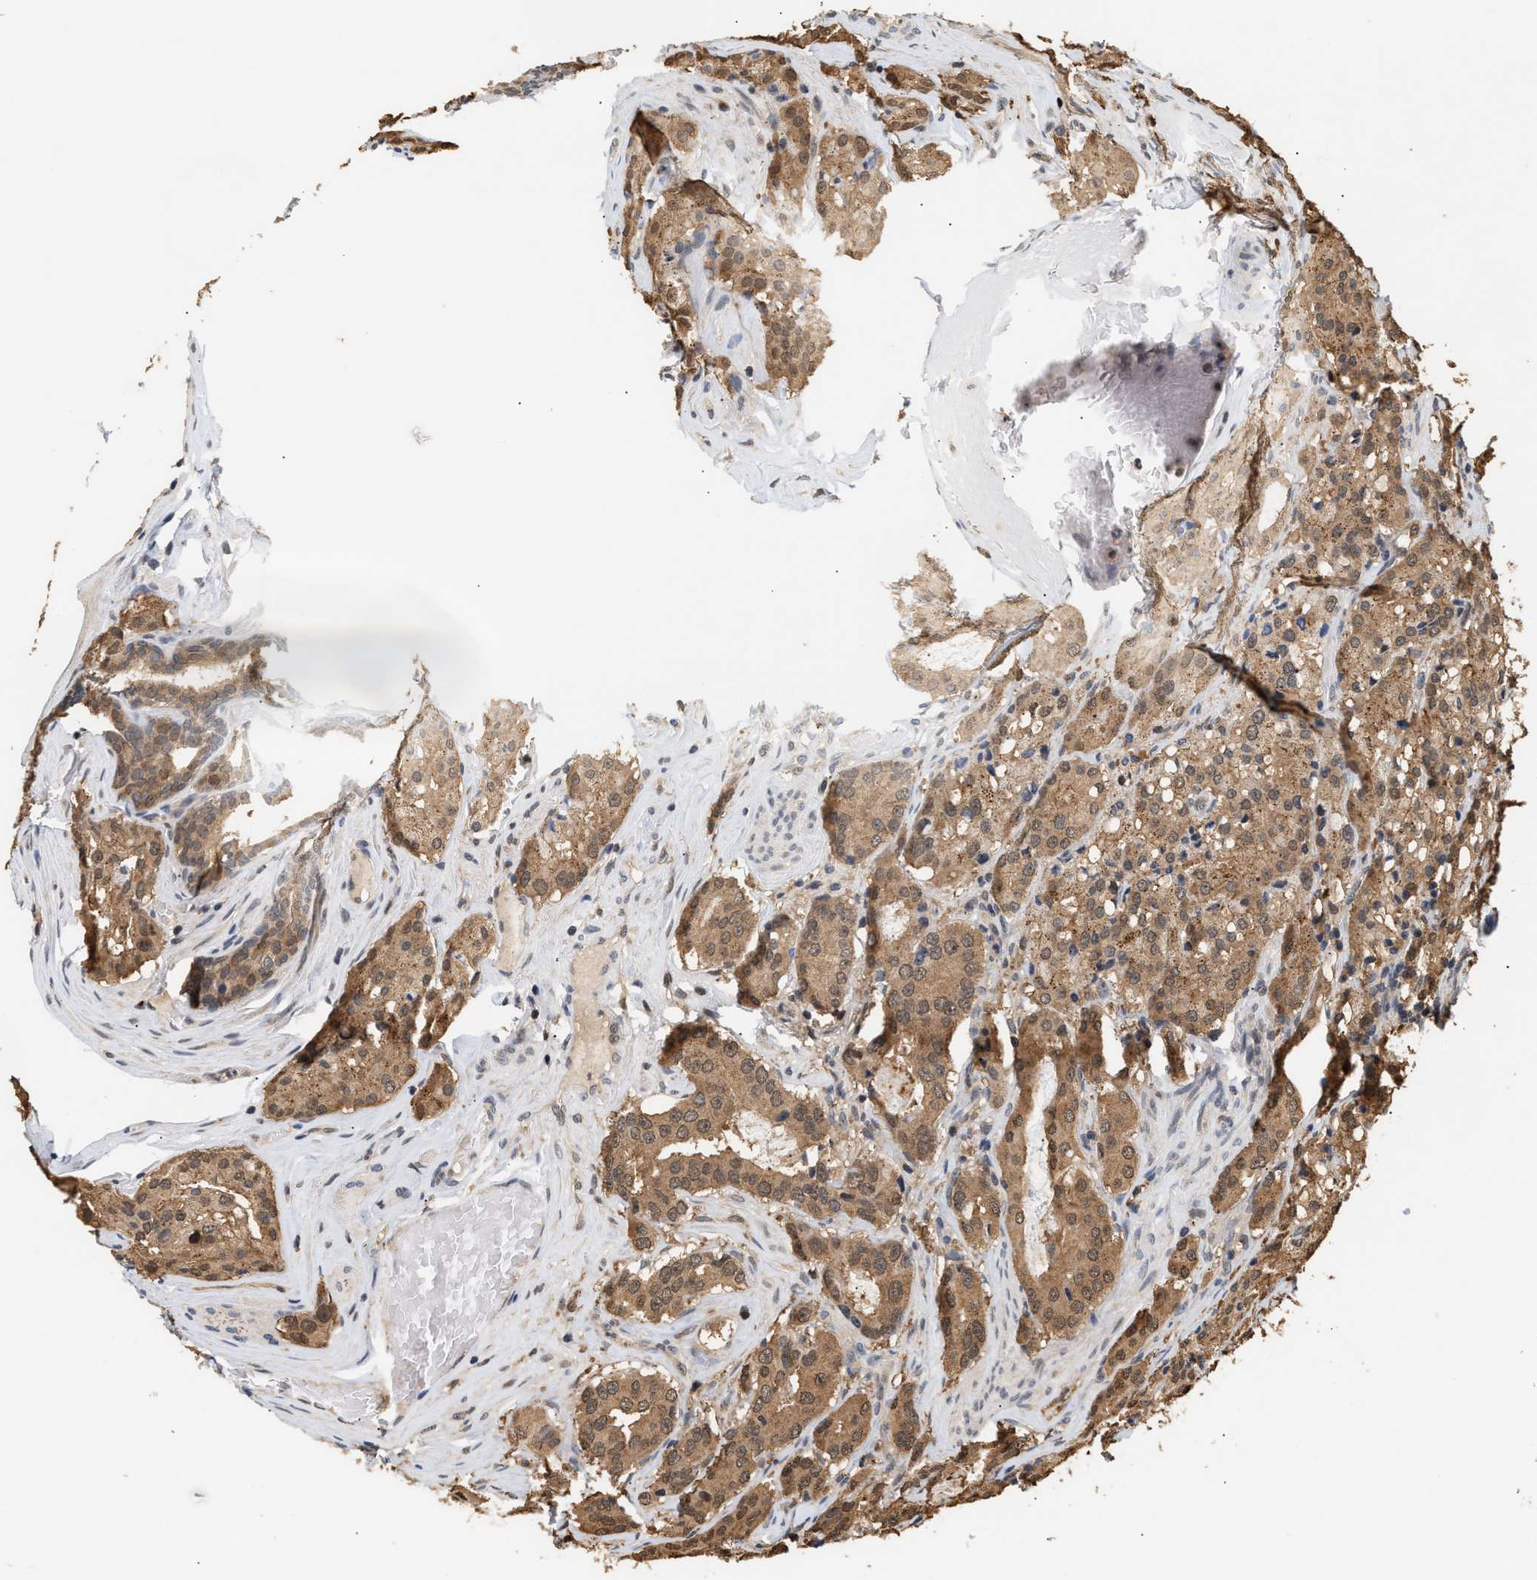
{"staining": {"intensity": "moderate", "quantity": ">75%", "location": "cytoplasmic/membranous,nuclear"}, "tissue": "prostate cancer", "cell_type": "Tumor cells", "image_type": "cancer", "snomed": [{"axis": "morphology", "description": "Adenocarcinoma, Medium grade"}, {"axis": "topography", "description": "Prostate"}], "caption": "Approximately >75% of tumor cells in medium-grade adenocarcinoma (prostate) show moderate cytoplasmic/membranous and nuclear protein staining as visualized by brown immunohistochemical staining.", "gene": "ABHD5", "patient": {"sex": "male", "age": 72}}